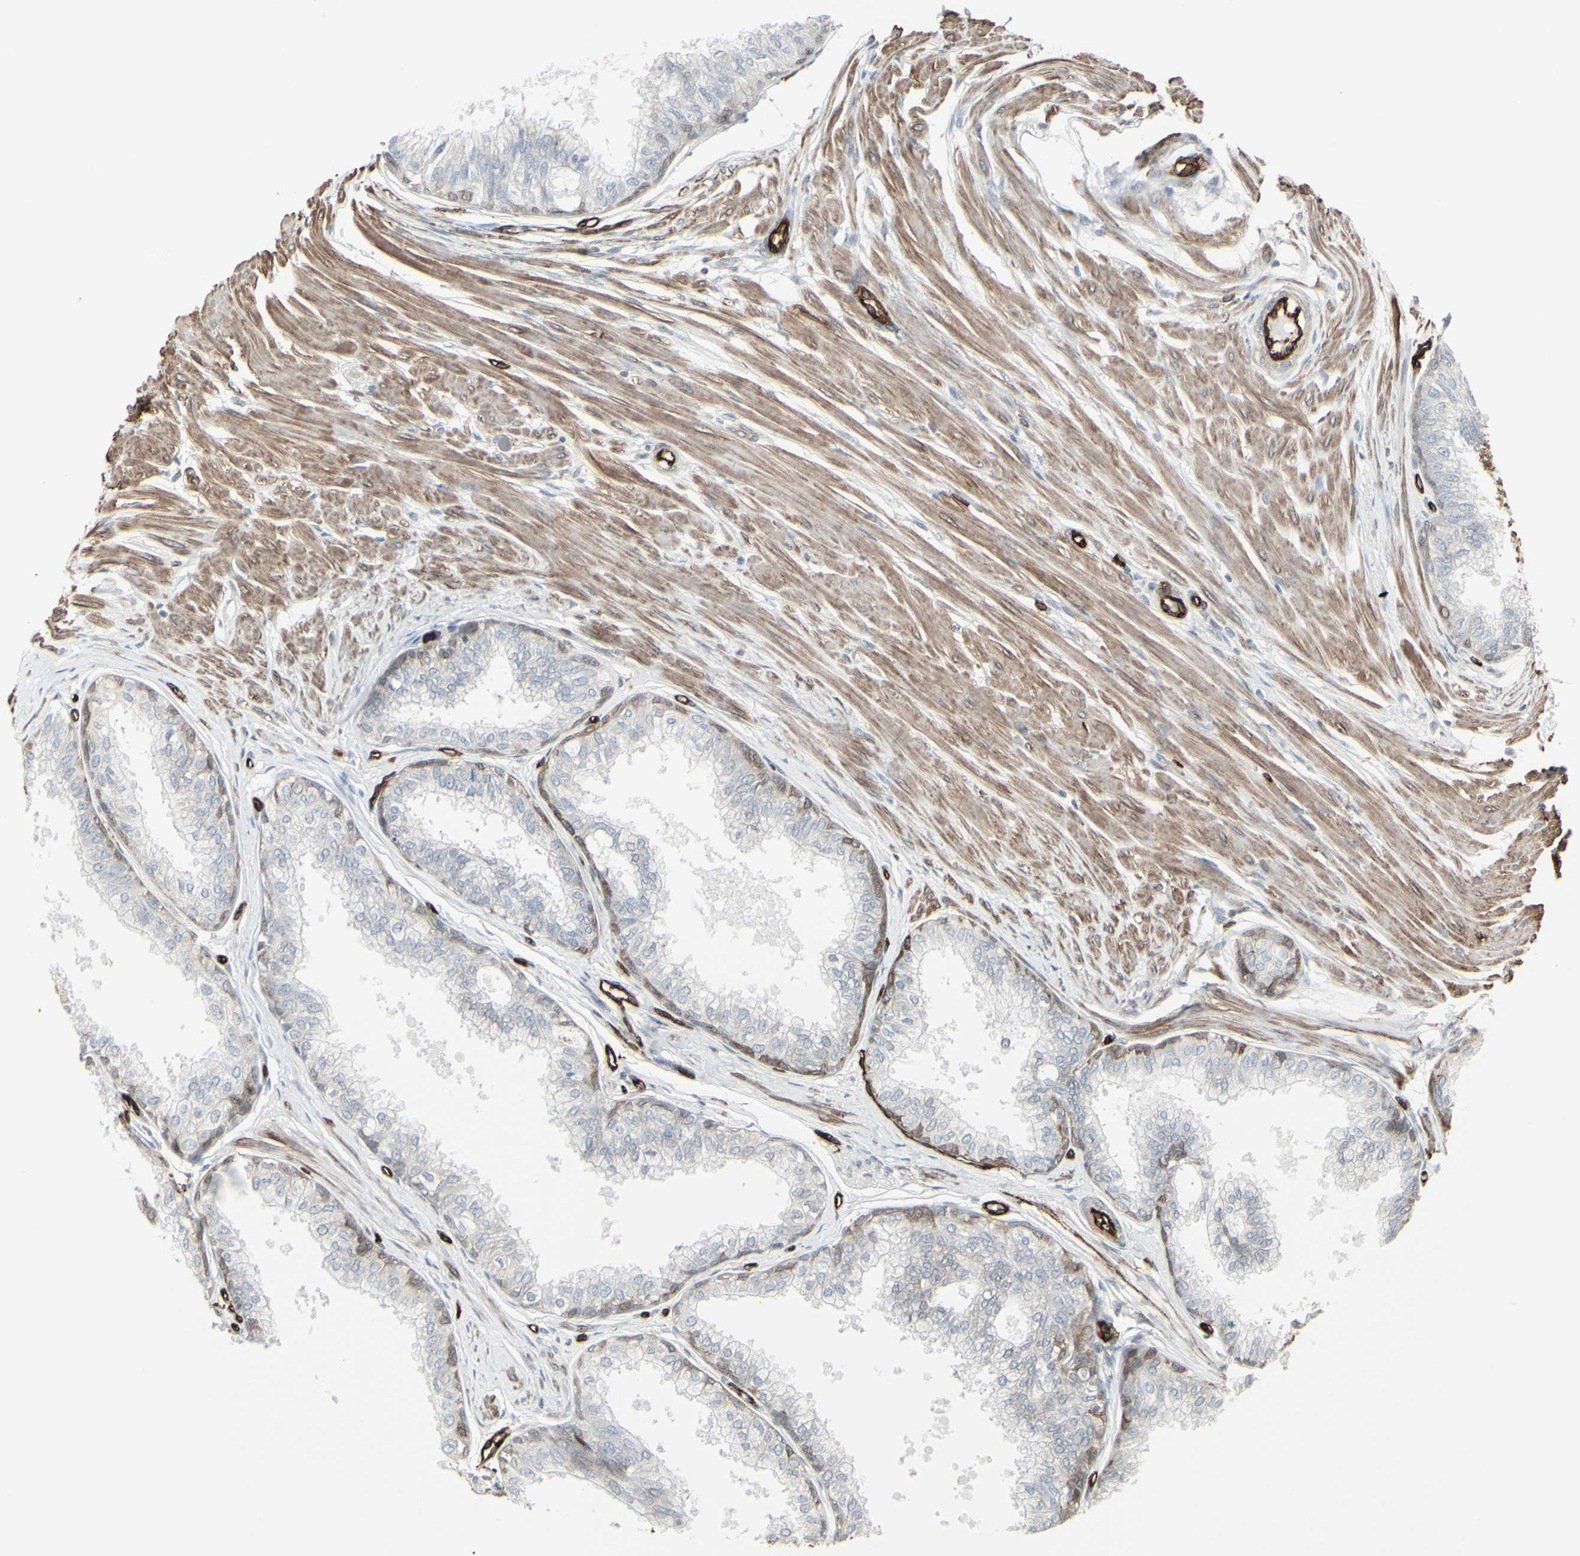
{"staining": {"intensity": "weak", "quantity": "<25%", "location": "cytoplasmic/membranous,nuclear"}, "tissue": "prostate", "cell_type": "Glandular cells", "image_type": "normal", "snomed": [{"axis": "morphology", "description": "Normal tissue, NOS"}, {"axis": "topography", "description": "Prostate"}, {"axis": "topography", "description": "Seminal veicle"}], "caption": "Image shows no protein staining in glandular cells of benign prostate. Nuclei are stained in blue.", "gene": "DTX3L", "patient": {"sex": "male", "age": 60}}